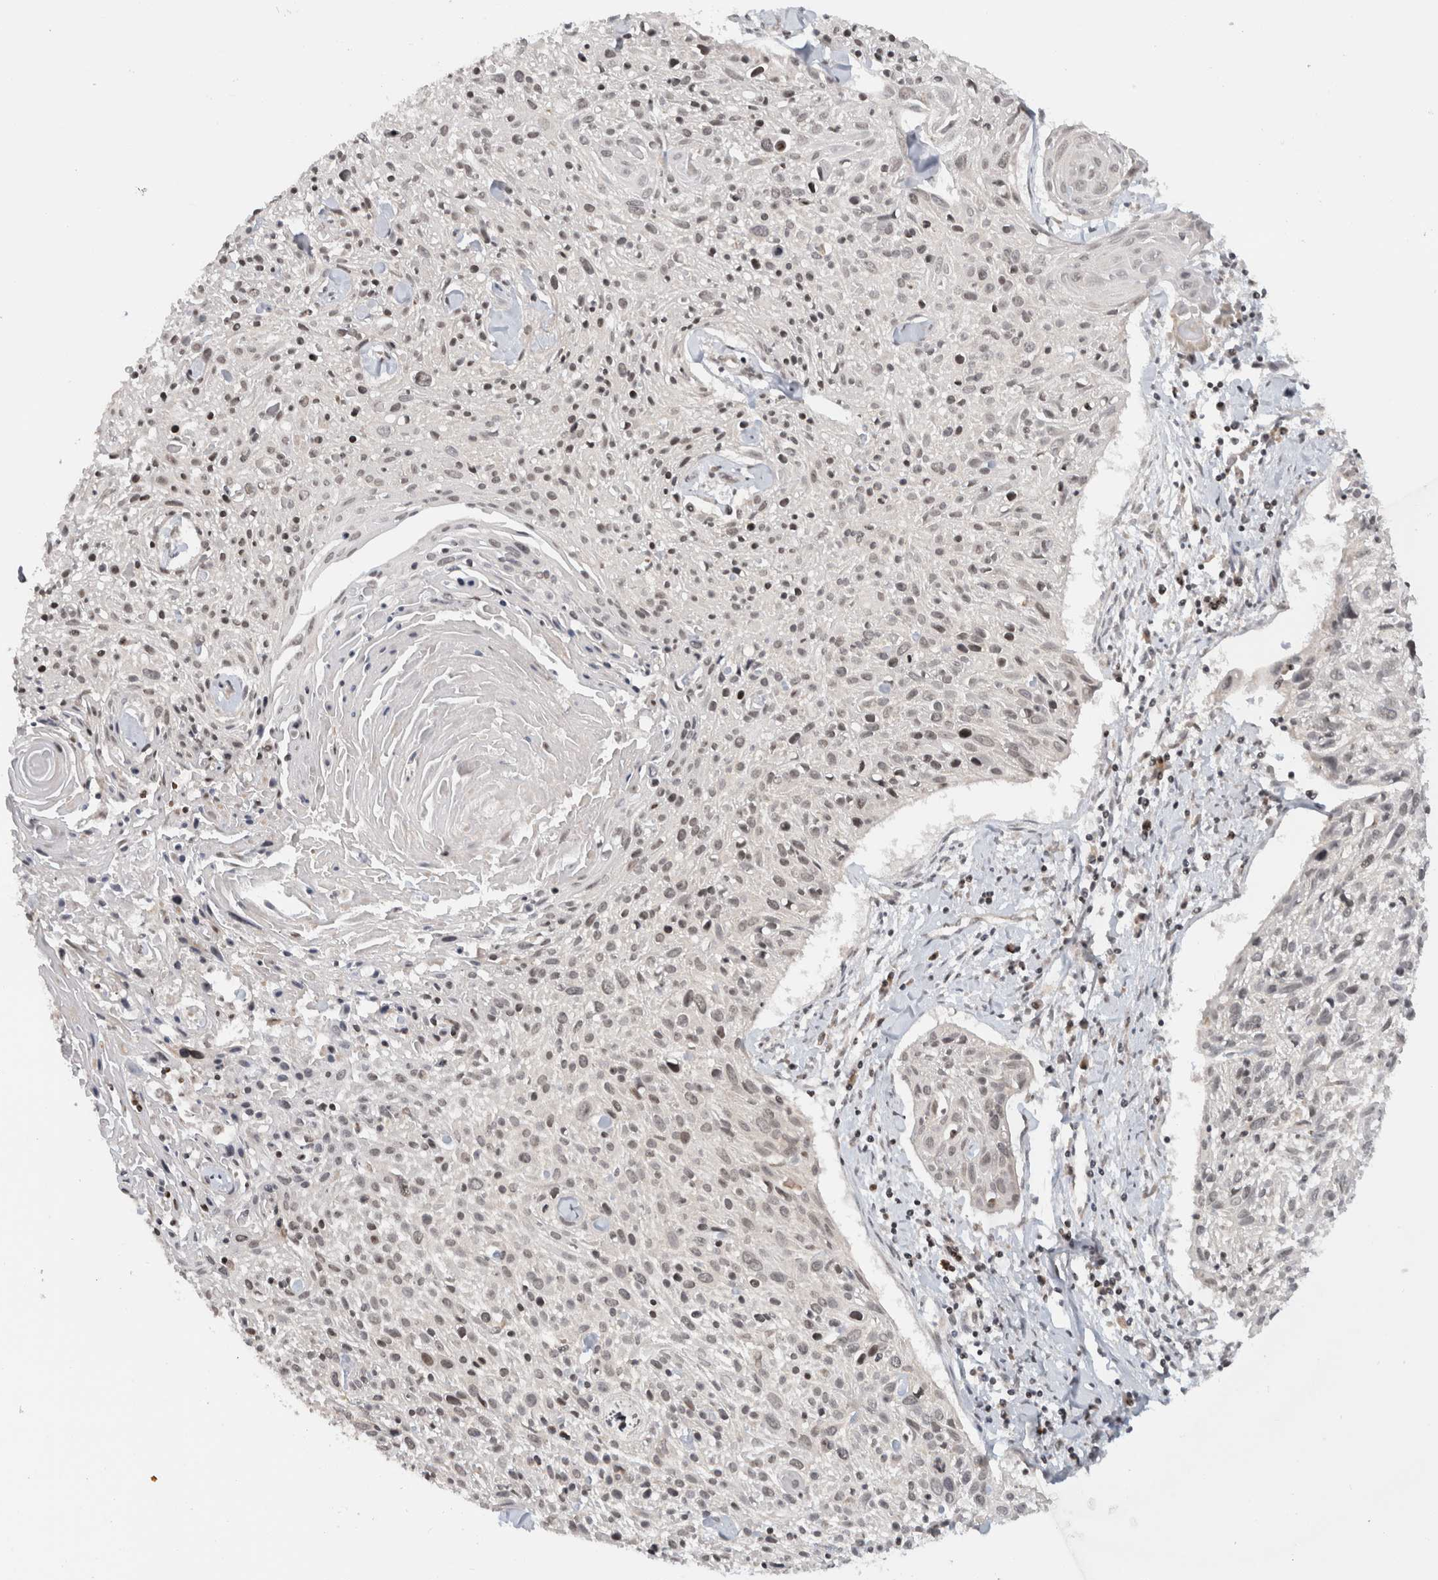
{"staining": {"intensity": "negative", "quantity": "none", "location": "none"}, "tissue": "cervical cancer", "cell_type": "Tumor cells", "image_type": "cancer", "snomed": [{"axis": "morphology", "description": "Squamous cell carcinoma, NOS"}, {"axis": "topography", "description": "Cervix"}], "caption": "A high-resolution histopathology image shows immunohistochemistry (IHC) staining of cervical cancer (squamous cell carcinoma), which displays no significant expression in tumor cells. (Immunohistochemistry, brightfield microscopy, high magnification).", "gene": "CMC2", "patient": {"sex": "female", "age": 51}}